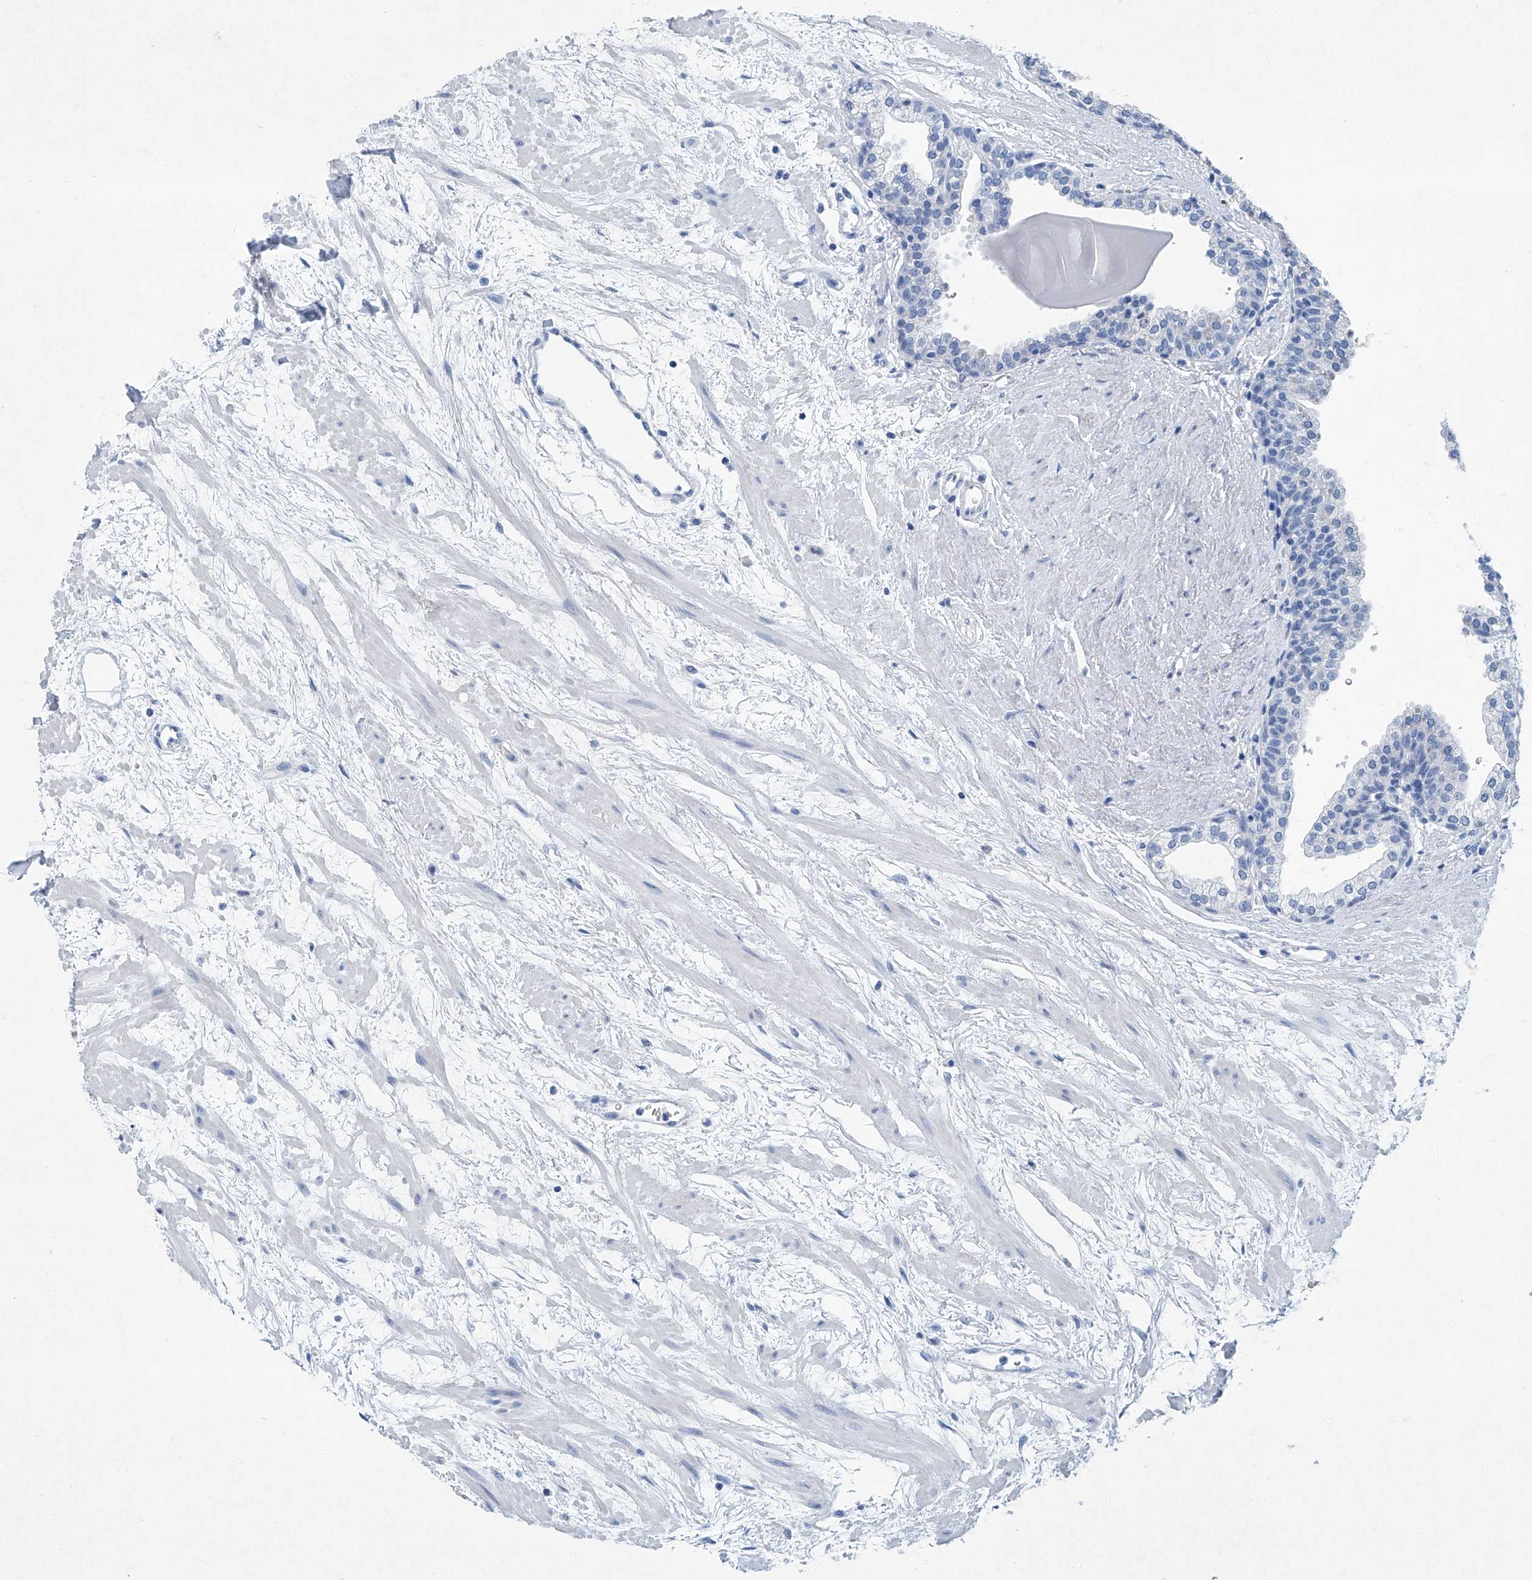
{"staining": {"intensity": "negative", "quantity": "none", "location": "none"}, "tissue": "prostate", "cell_type": "Glandular cells", "image_type": "normal", "snomed": [{"axis": "morphology", "description": "Normal tissue, NOS"}, {"axis": "topography", "description": "Prostate"}], "caption": "Protein analysis of normal prostate displays no significant positivity in glandular cells. (Brightfield microscopy of DAB (3,3'-diaminobenzidine) immunohistochemistry at high magnification).", "gene": "CYP2A7", "patient": {"sex": "male", "age": 48}}